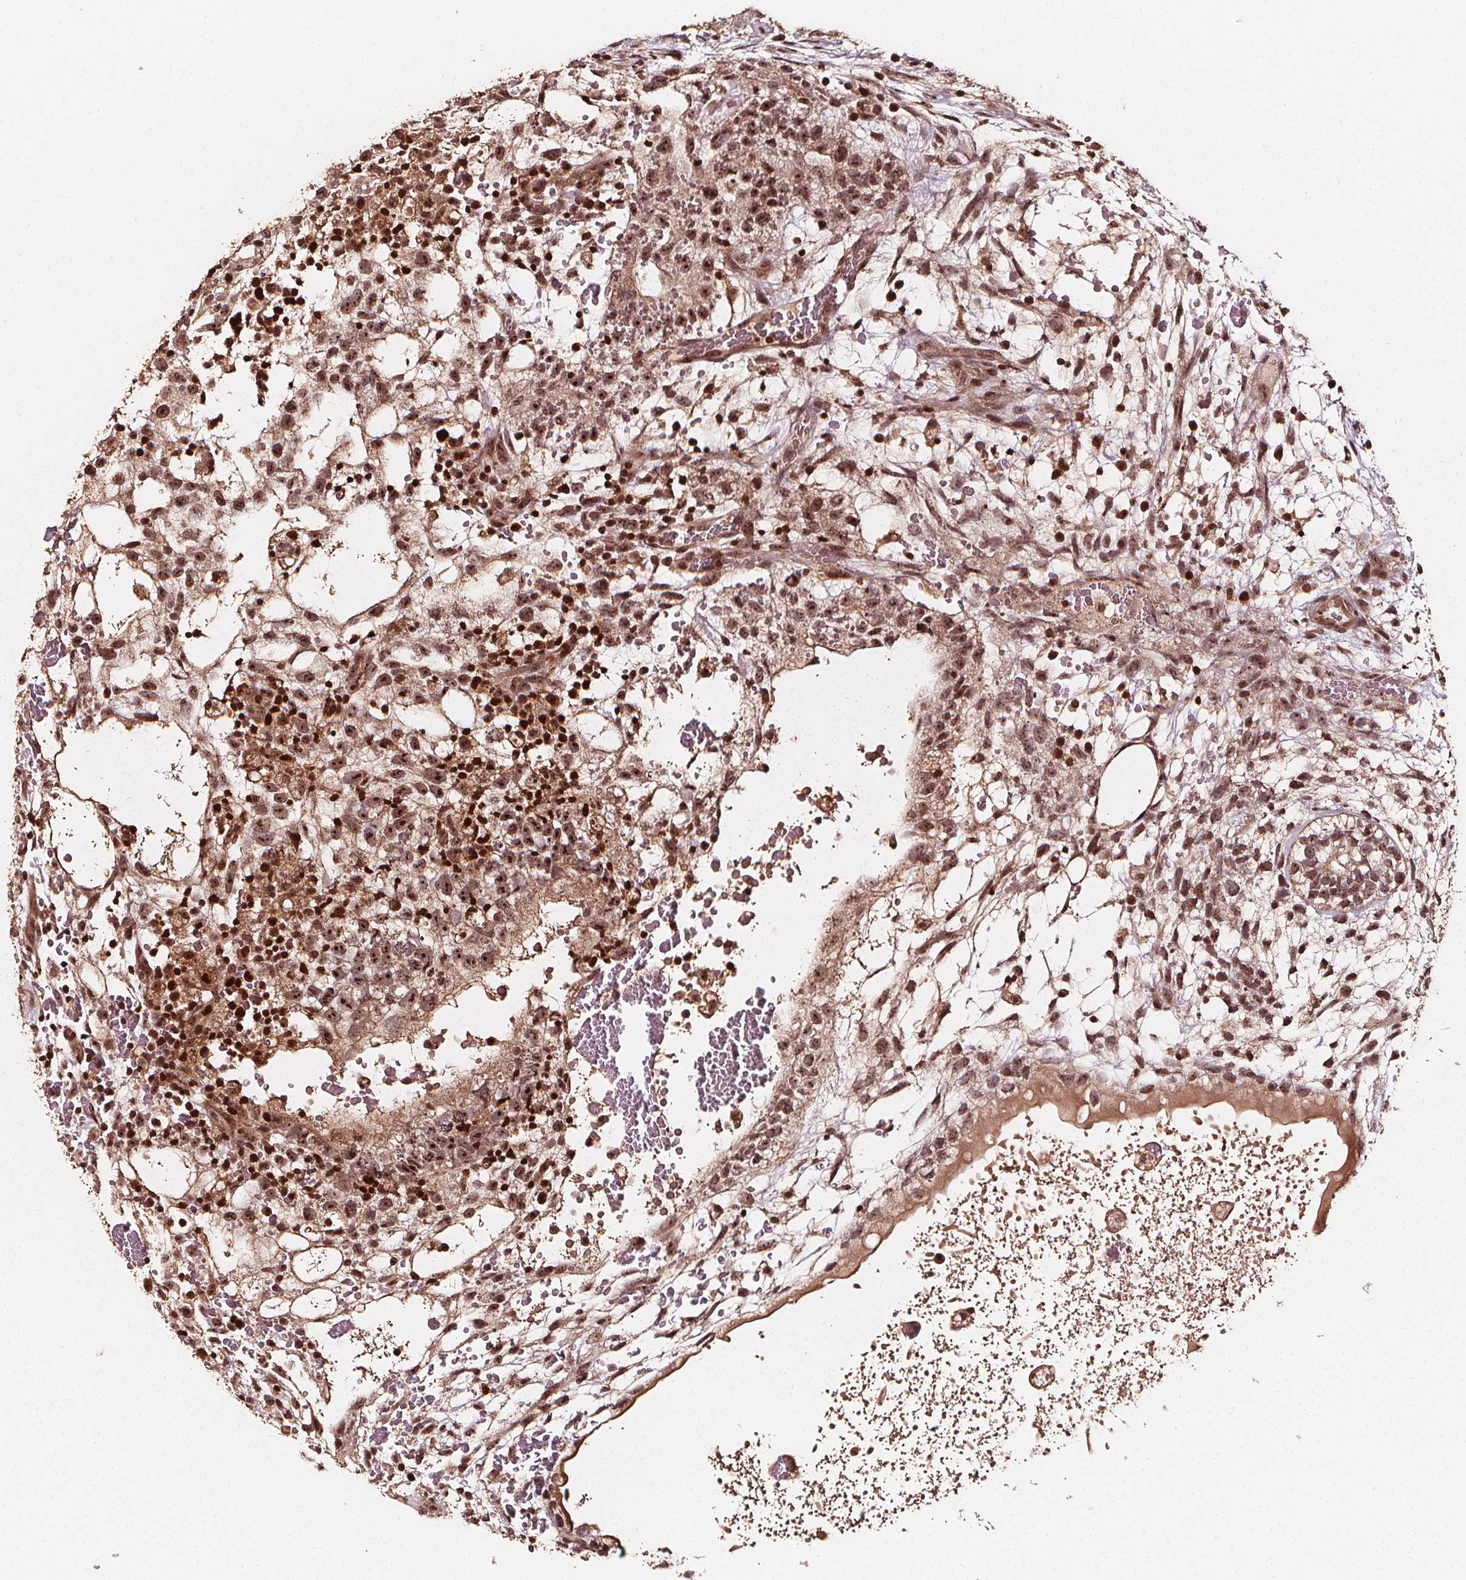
{"staining": {"intensity": "weak", "quantity": ">75%", "location": "cytoplasmic/membranous,nuclear"}, "tissue": "testis cancer", "cell_type": "Tumor cells", "image_type": "cancer", "snomed": [{"axis": "morphology", "description": "Normal tissue, NOS"}, {"axis": "morphology", "description": "Carcinoma, Embryonal, NOS"}, {"axis": "topography", "description": "Testis"}], "caption": "Protein staining reveals weak cytoplasmic/membranous and nuclear expression in approximately >75% of tumor cells in testis cancer (embryonal carcinoma).", "gene": "EXOSC9", "patient": {"sex": "male", "age": 32}}